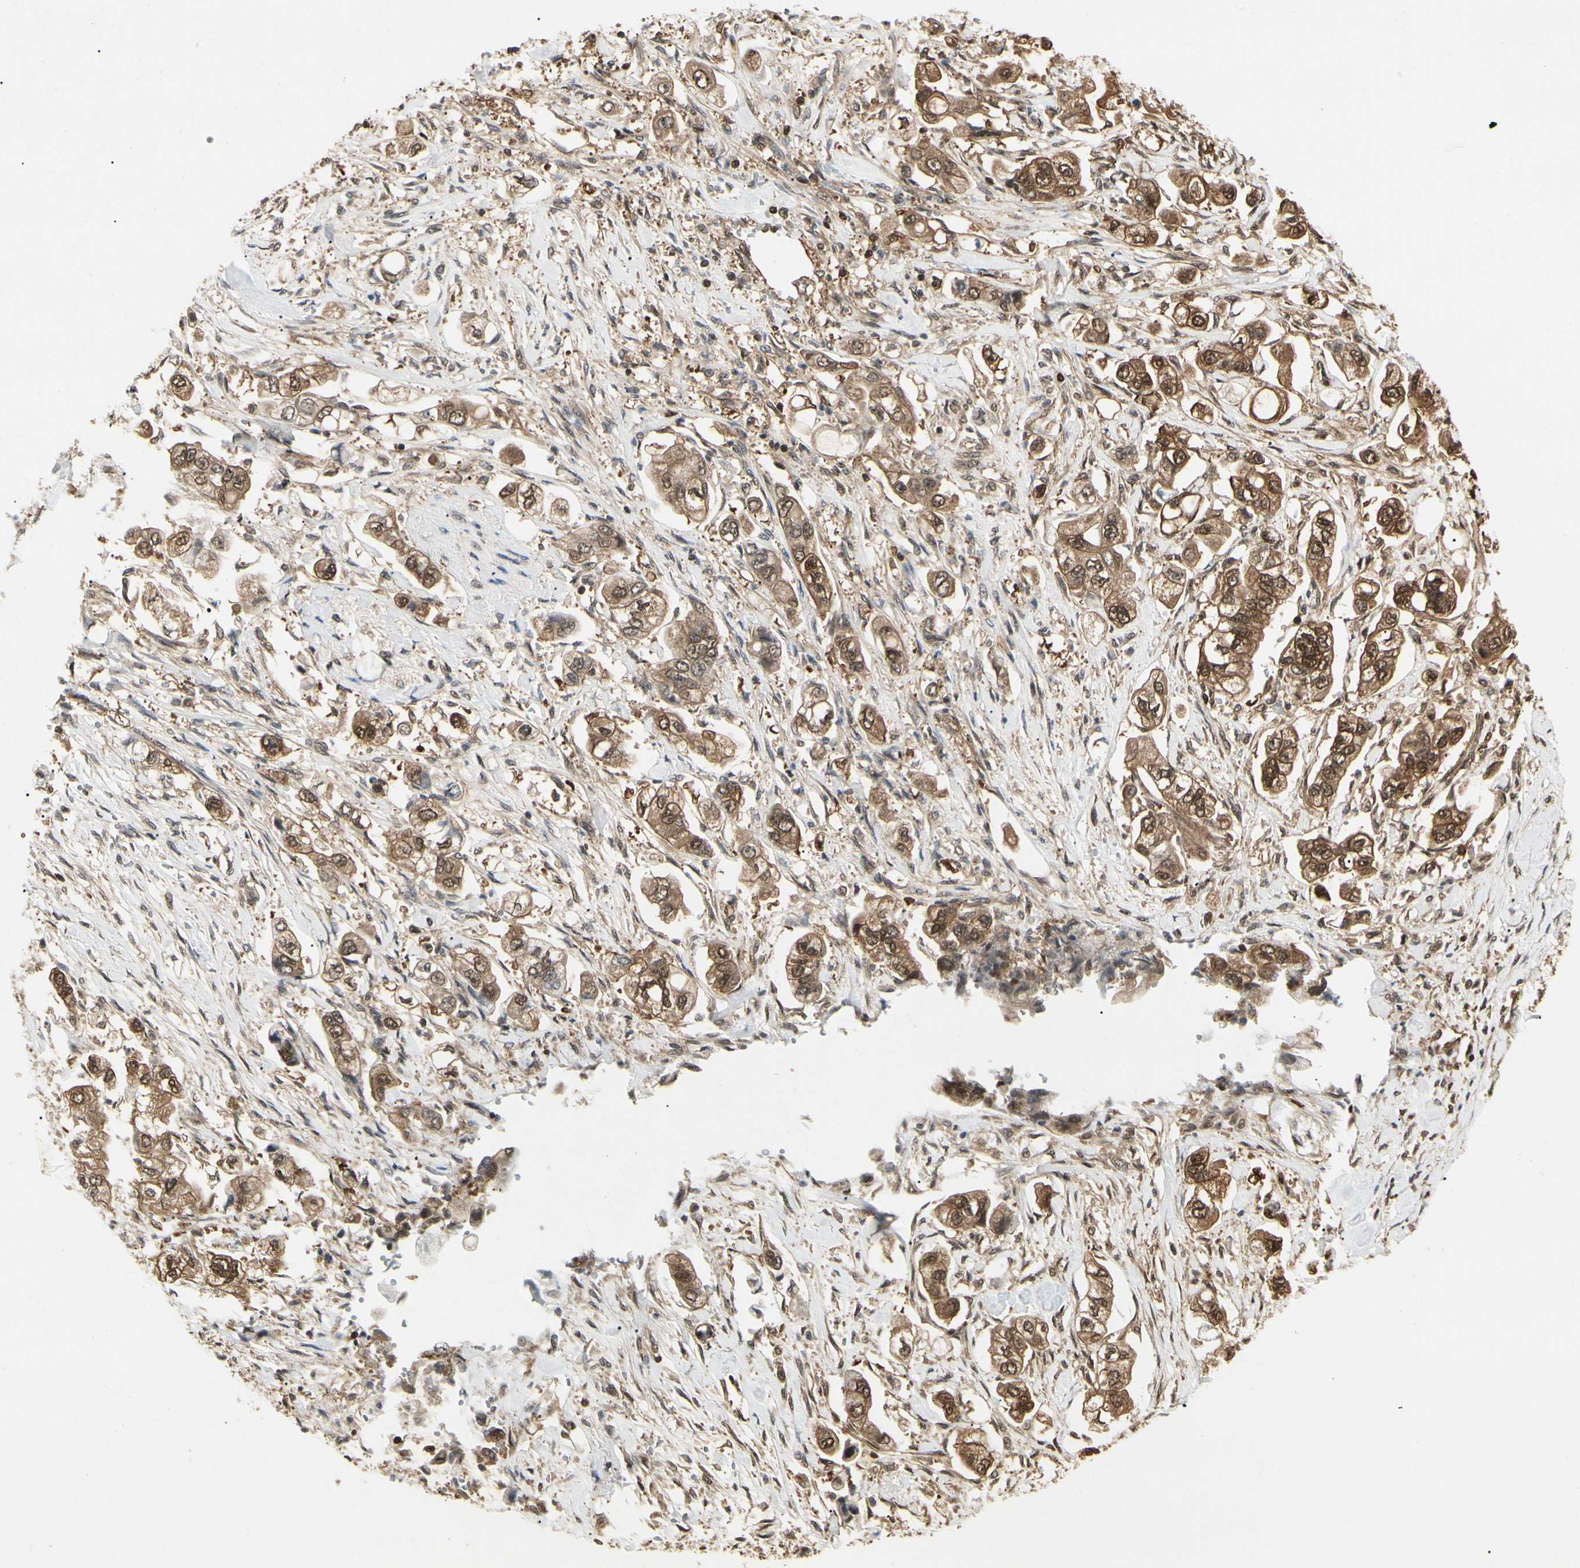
{"staining": {"intensity": "moderate", "quantity": ">75%", "location": "cytoplasmic/membranous"}, "tissue": "stomach cancer", "cell_type": "Tumor cells", "image_type": "cancer", "snomed": [{"axis": "morphology", "description": "Adenocarcinoma, NOS"}, {"axis": "topography", "description": "Stomach"}], "caption": "Human stomach adenocarcinoma stained for a protein (brown) reveals moderate cytoplasmic/membranous positive positivity in approximately >75% of tumor cells.", "gene": "YWHAQ", "patient": {"sex": "male", "age": 62}}